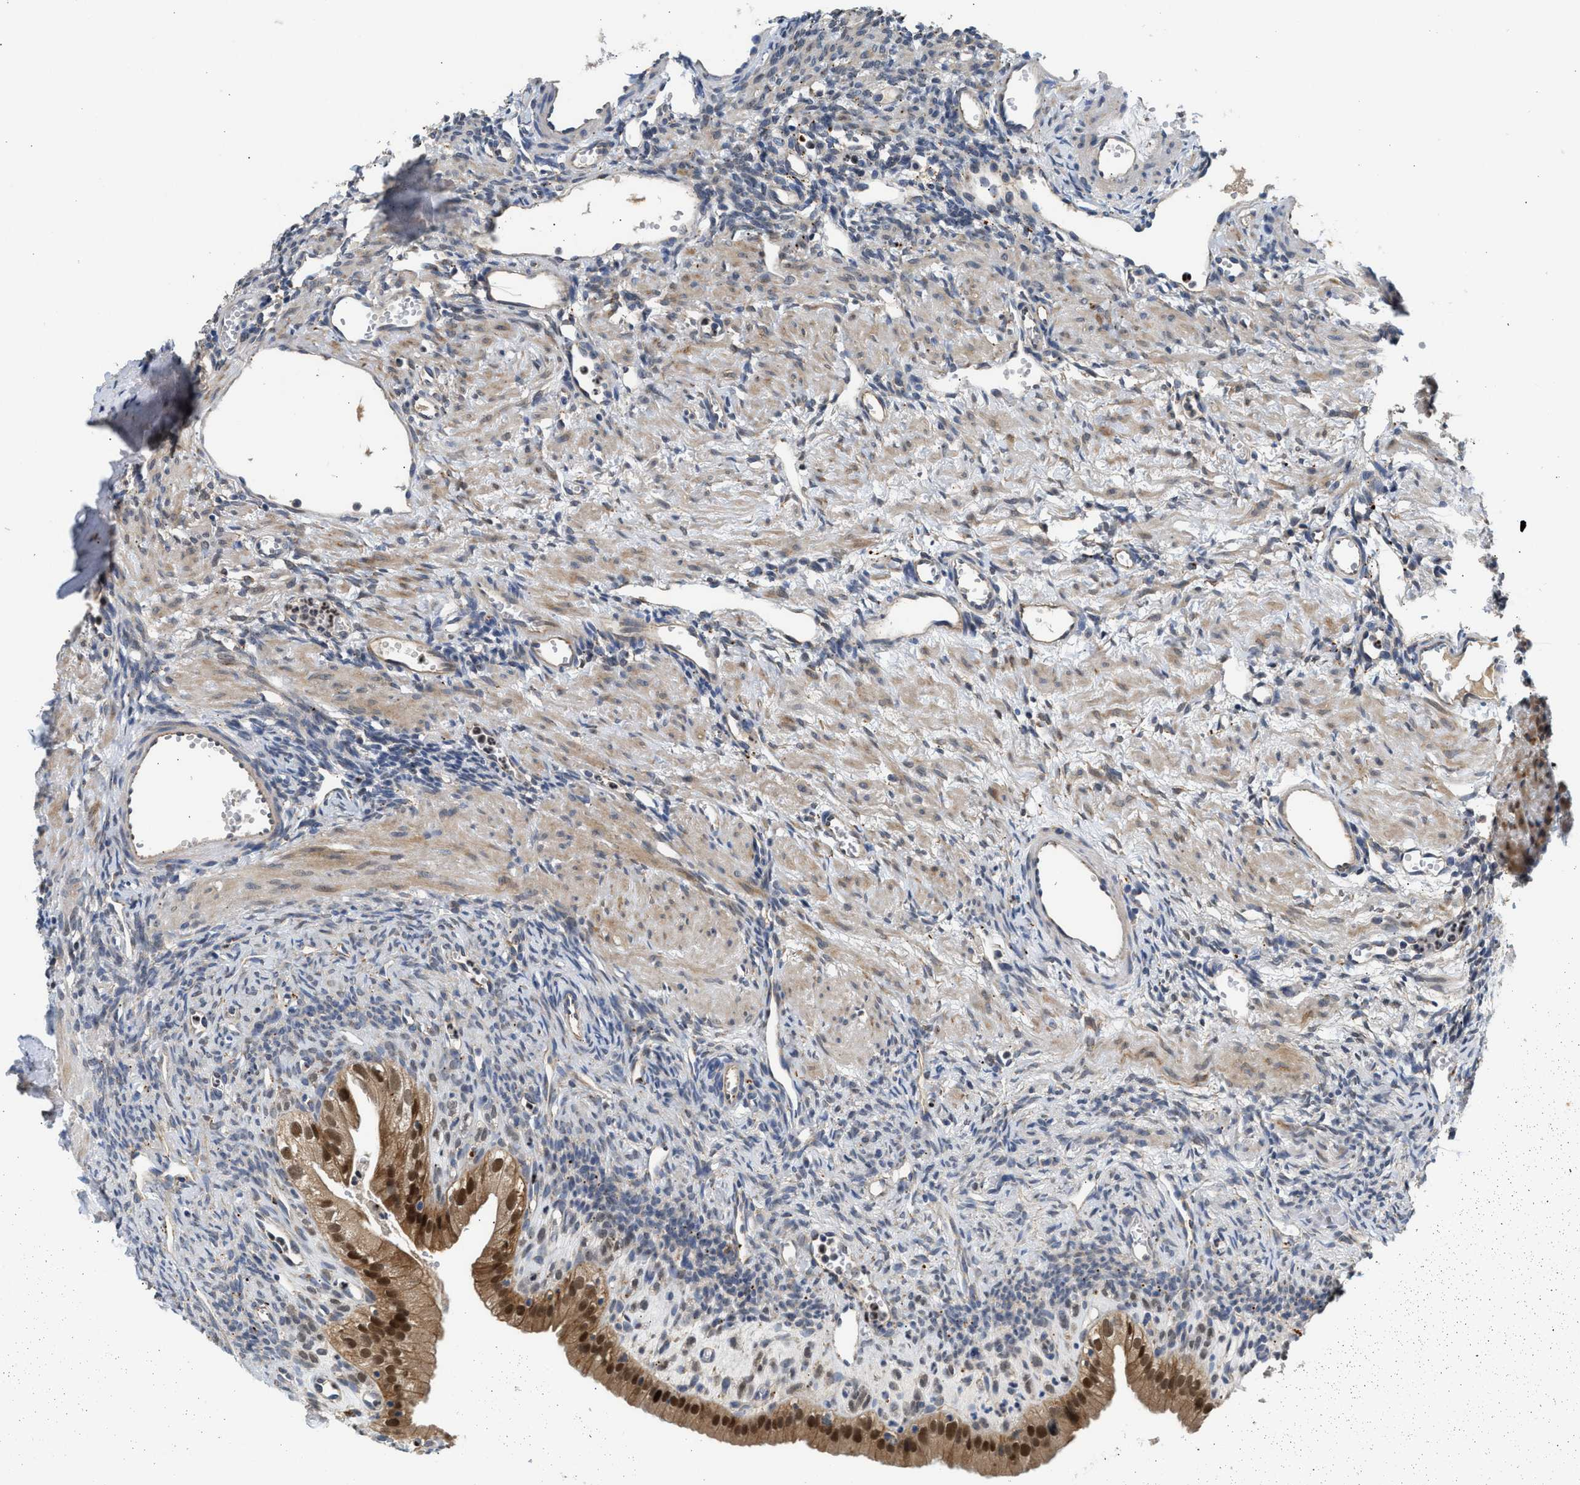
{"staining": {"intensity": "moderate", "quantity": "<25%", "location": "cytoplasmic/membranous"}, "tissue": "ovary", "cell_type": "Follicle cells", "image_type": "normal", "snomed": [{"axis": "morphology", "description": "Normal tissue, NOS"}, {"axis": "topography", "description": "Ovary"}], "caption": "Ovary stained with a brown dye displays moderate cytoplasmic/membranous positive expression in about <25% of follicle cells.", "gene": "PPM1L", "patient": {"sex": "female", "age": 33}}